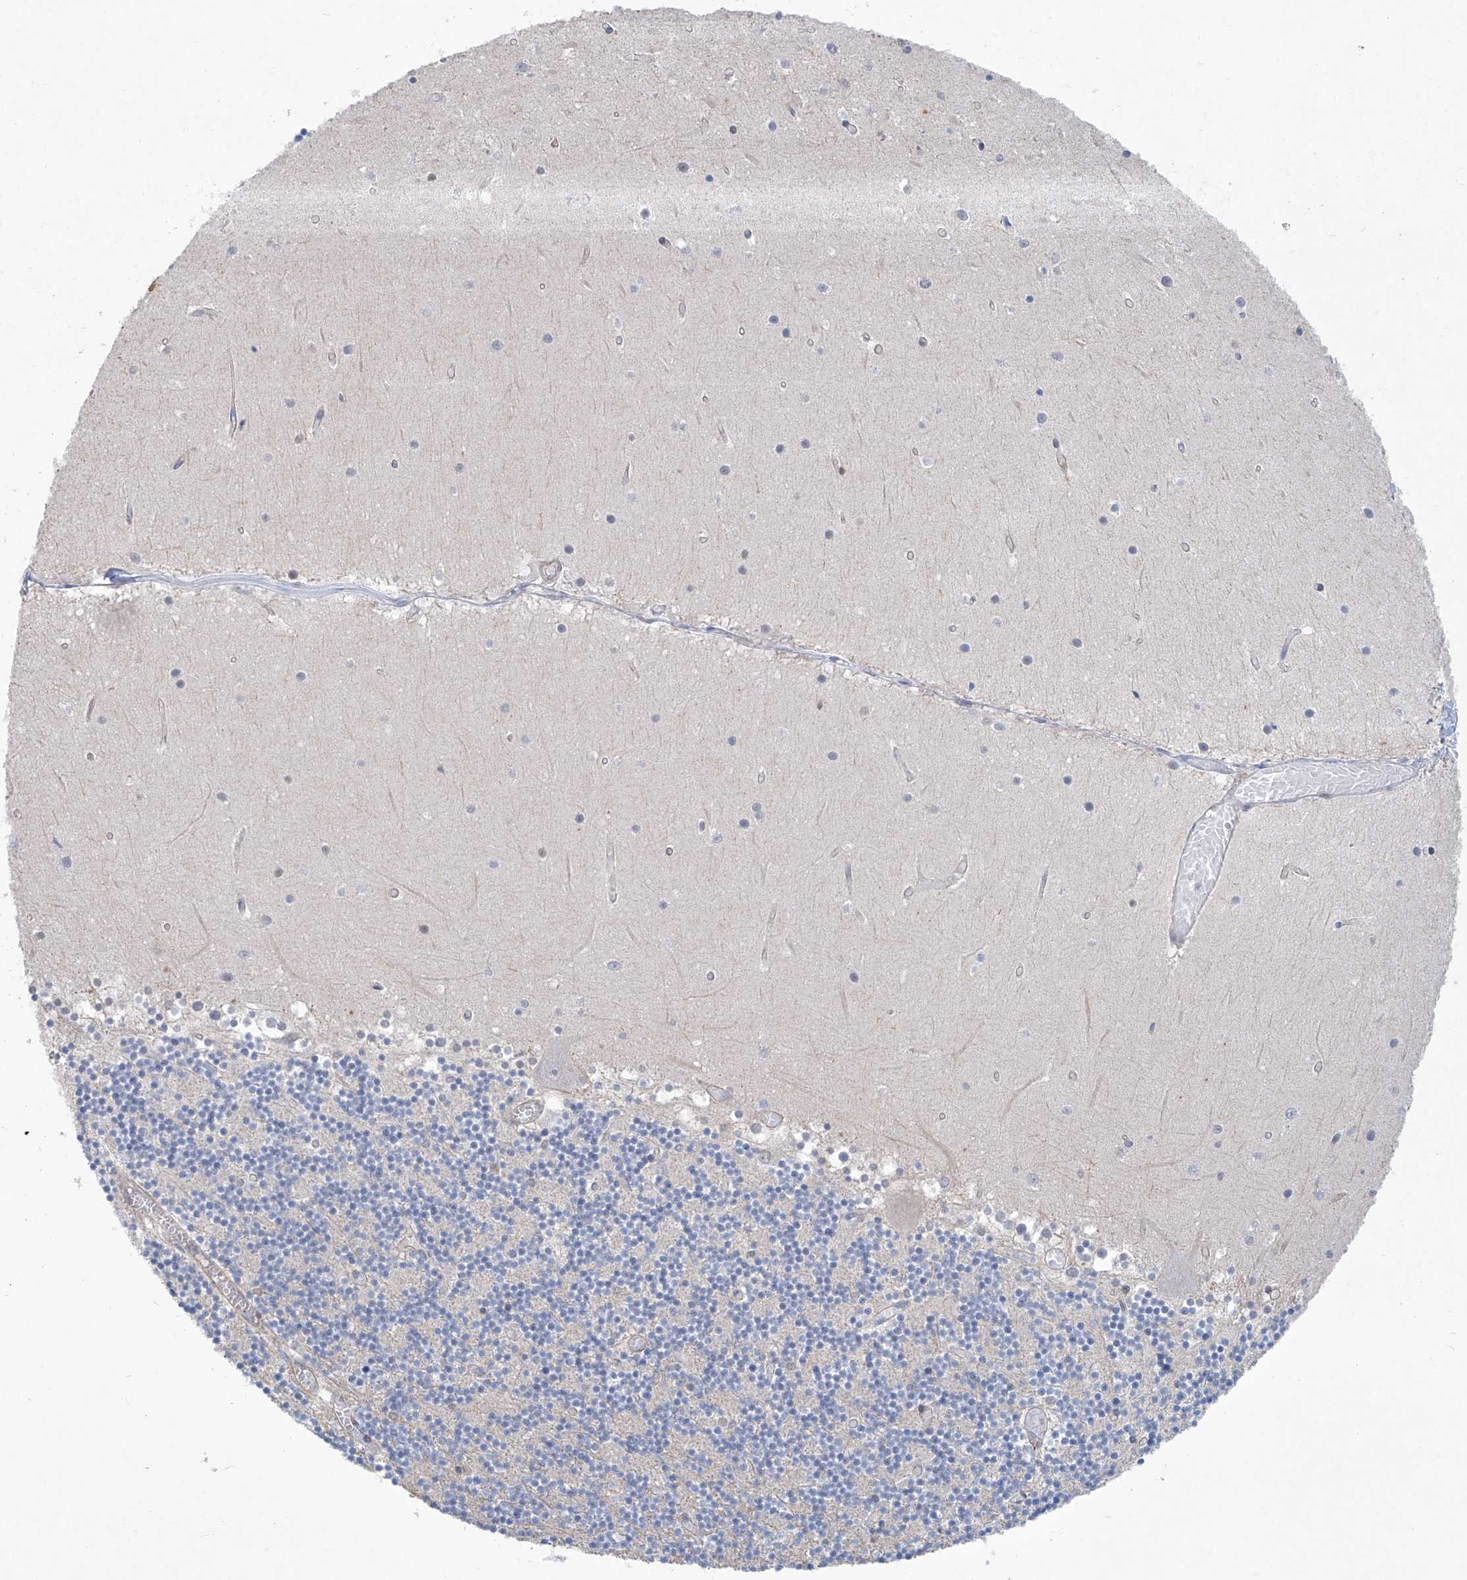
{"staining": {"intensity": "weak", "quantity": "25%-75%", "location": "cytoplasmic/membranous"}, "tissue": "cerebellum", "cell_type": "Cells in granular layer", "image_type": "normal", "snomed": [{"axis": "morphology", "description": "Normal tissue, NOS"}, {"axis": "topography", "description": "Cerebellum"}], "caption": "This histopathology image demonstrates immunohistochemistry staining of unremarkable cerebellum, with low weak cytoplasmic/membranous positivity in approximately 25%-75% of cells in granular layer.", "gene": "KLC4", "patient": {"sex": "female", "age": 28}}